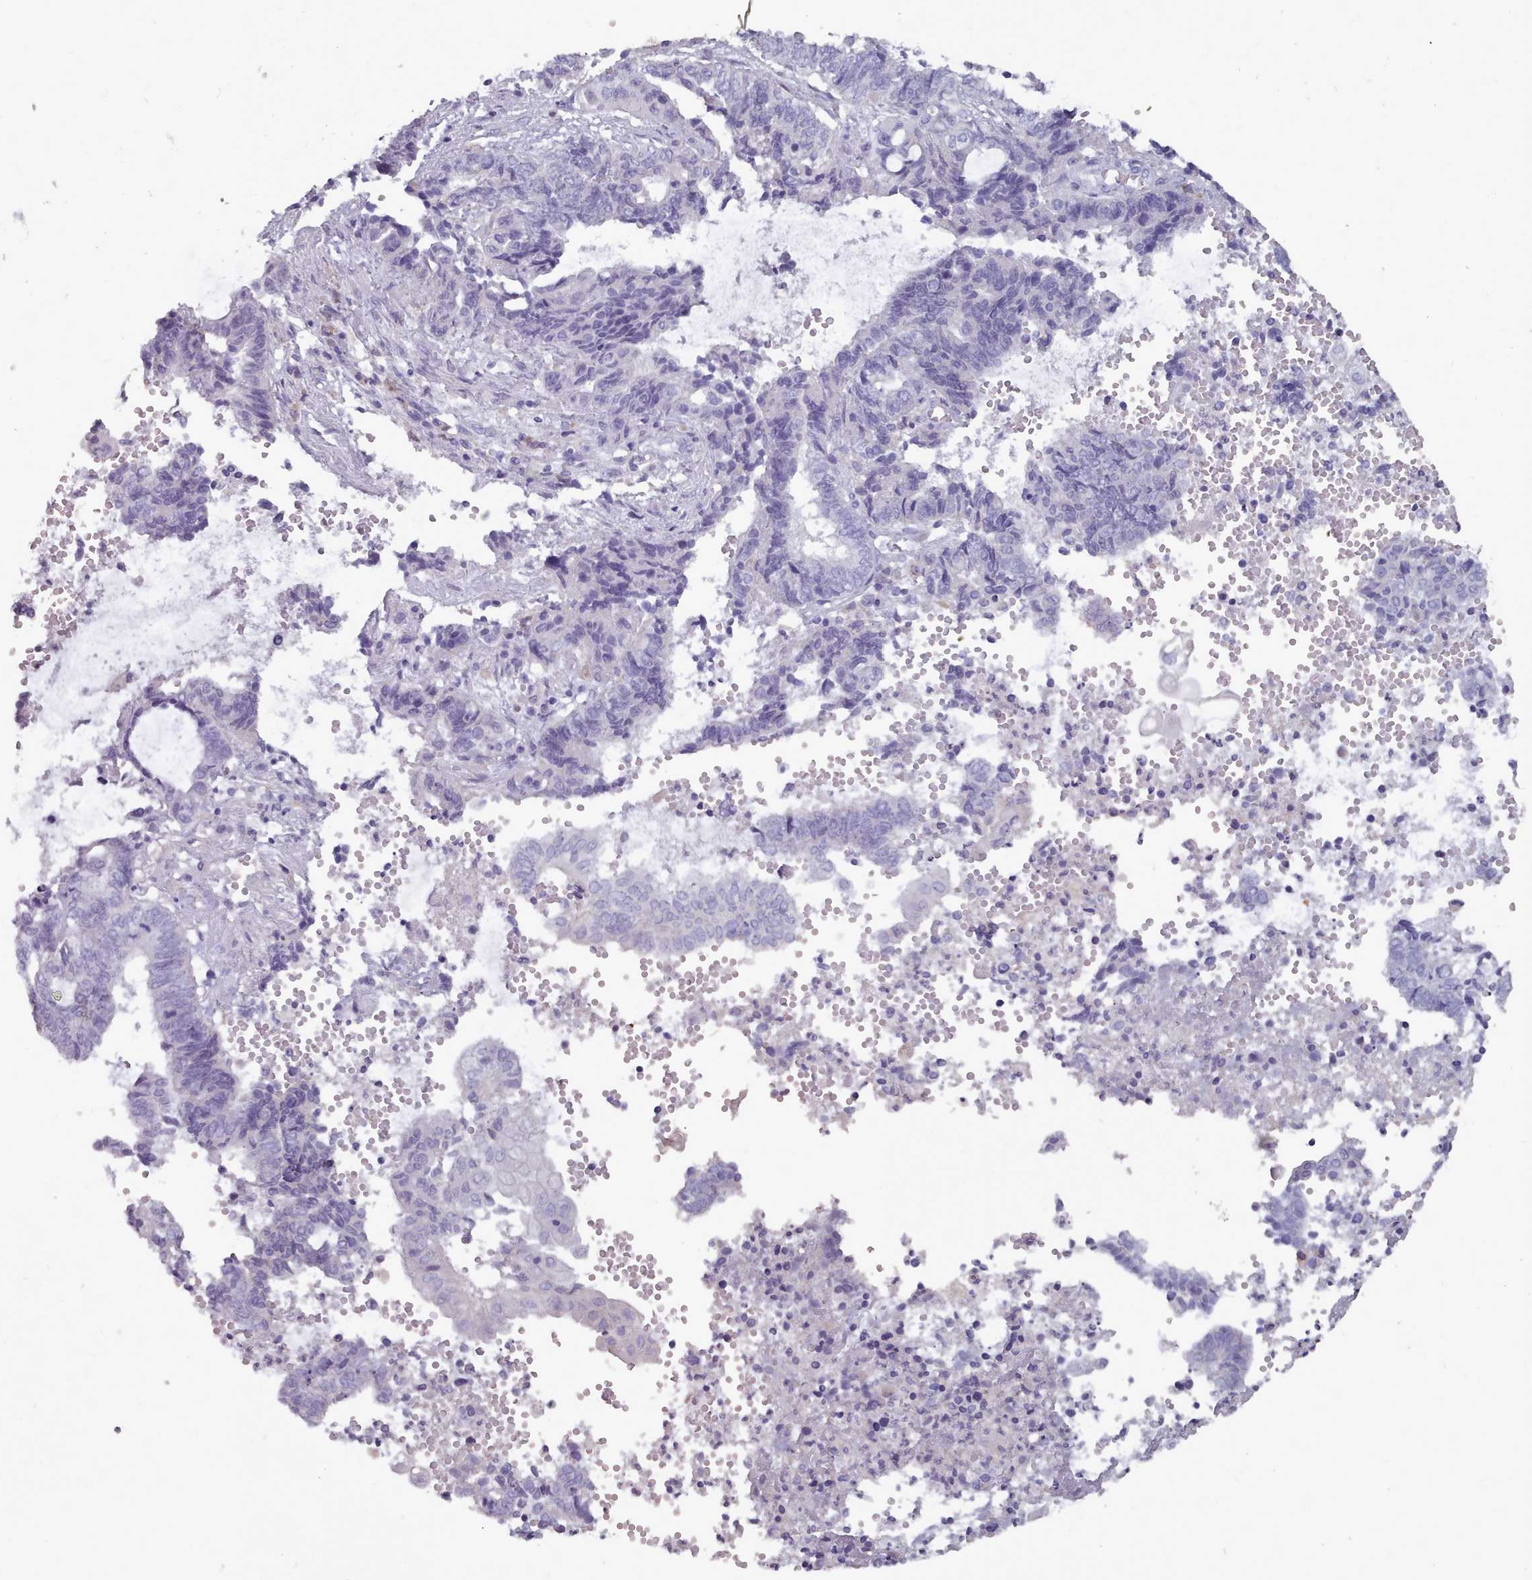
{"staining": {"intensity": "negative", "quantity": "none", "location": "none"}, "tissue": "endometrial cancer", "cell_type": "Tumor cells", "image_type": "cancer", "snomed": [{"axis": "morphology", "description": "Adenocarcinoma, NOS"}, {"axis": "topography", "description": "Uterus"}, {"axis": "topography", "description": "Endometrium"}], "caption": "Immunohistochemical staining of endometrial cancer displays no significant positivity in tumor cells.", "gene": "OTULINL", "patient": {"sex": "female", "age": 70}}